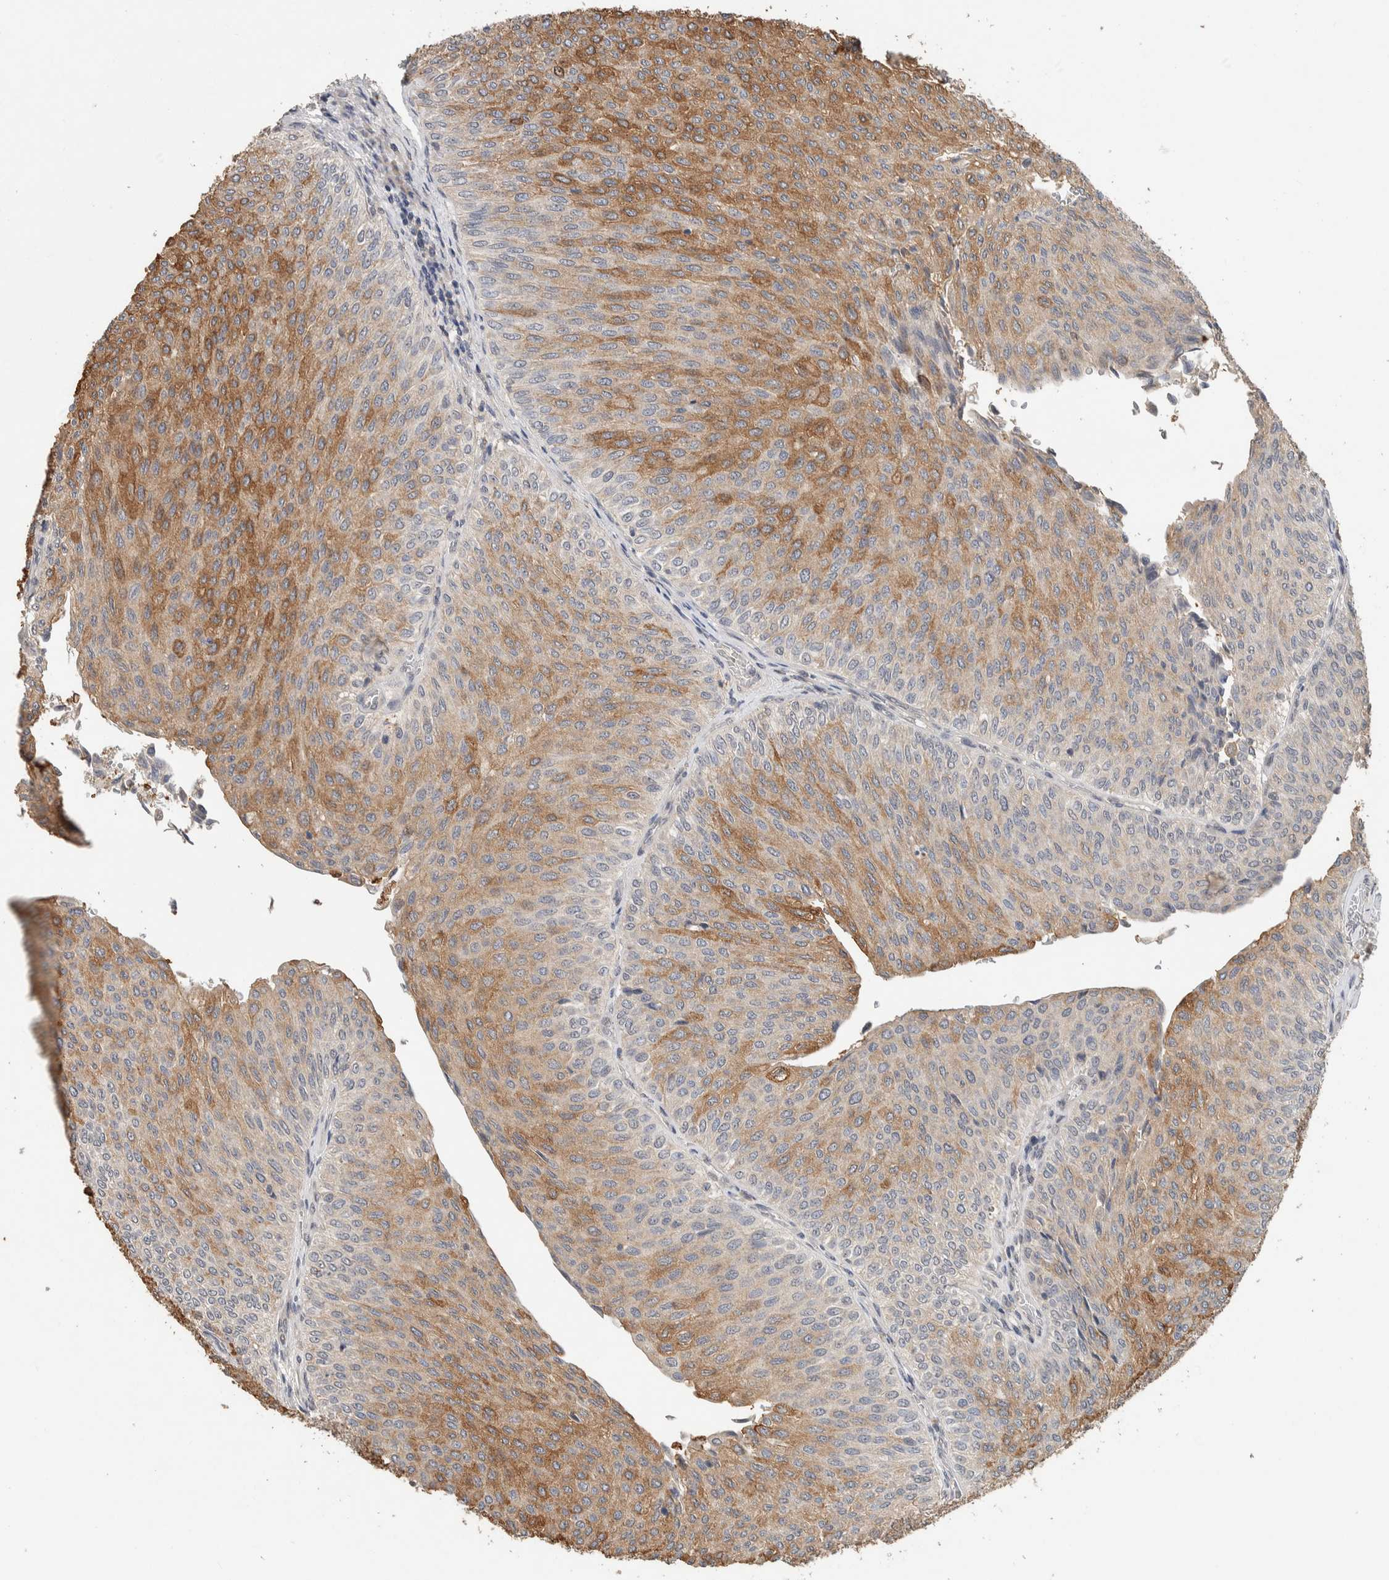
{"staining": {"intensity": "moderate", "quantity": ">75%", "location": "cytoplasmic/membranous"}, "tissue": "urothelial cancer", "cell_type": "Tumor cells", "image_type": "cancer", "snomed": [{"axis": "morphology", "description": "Urothelial carcinoma, Low grade"}, {"axis": "topography", "description": "Urinary bladder"}], "caption": "An IHC photomicrograph of neoplastic tissue is shown. Protein staining in brown labels moderate cytoplasmic/membranous positivity in low-grade urothelial carcinoma within tumor cells.", "gene": "CYSRT1", "patient": {"sex": "male", "age": 78}}